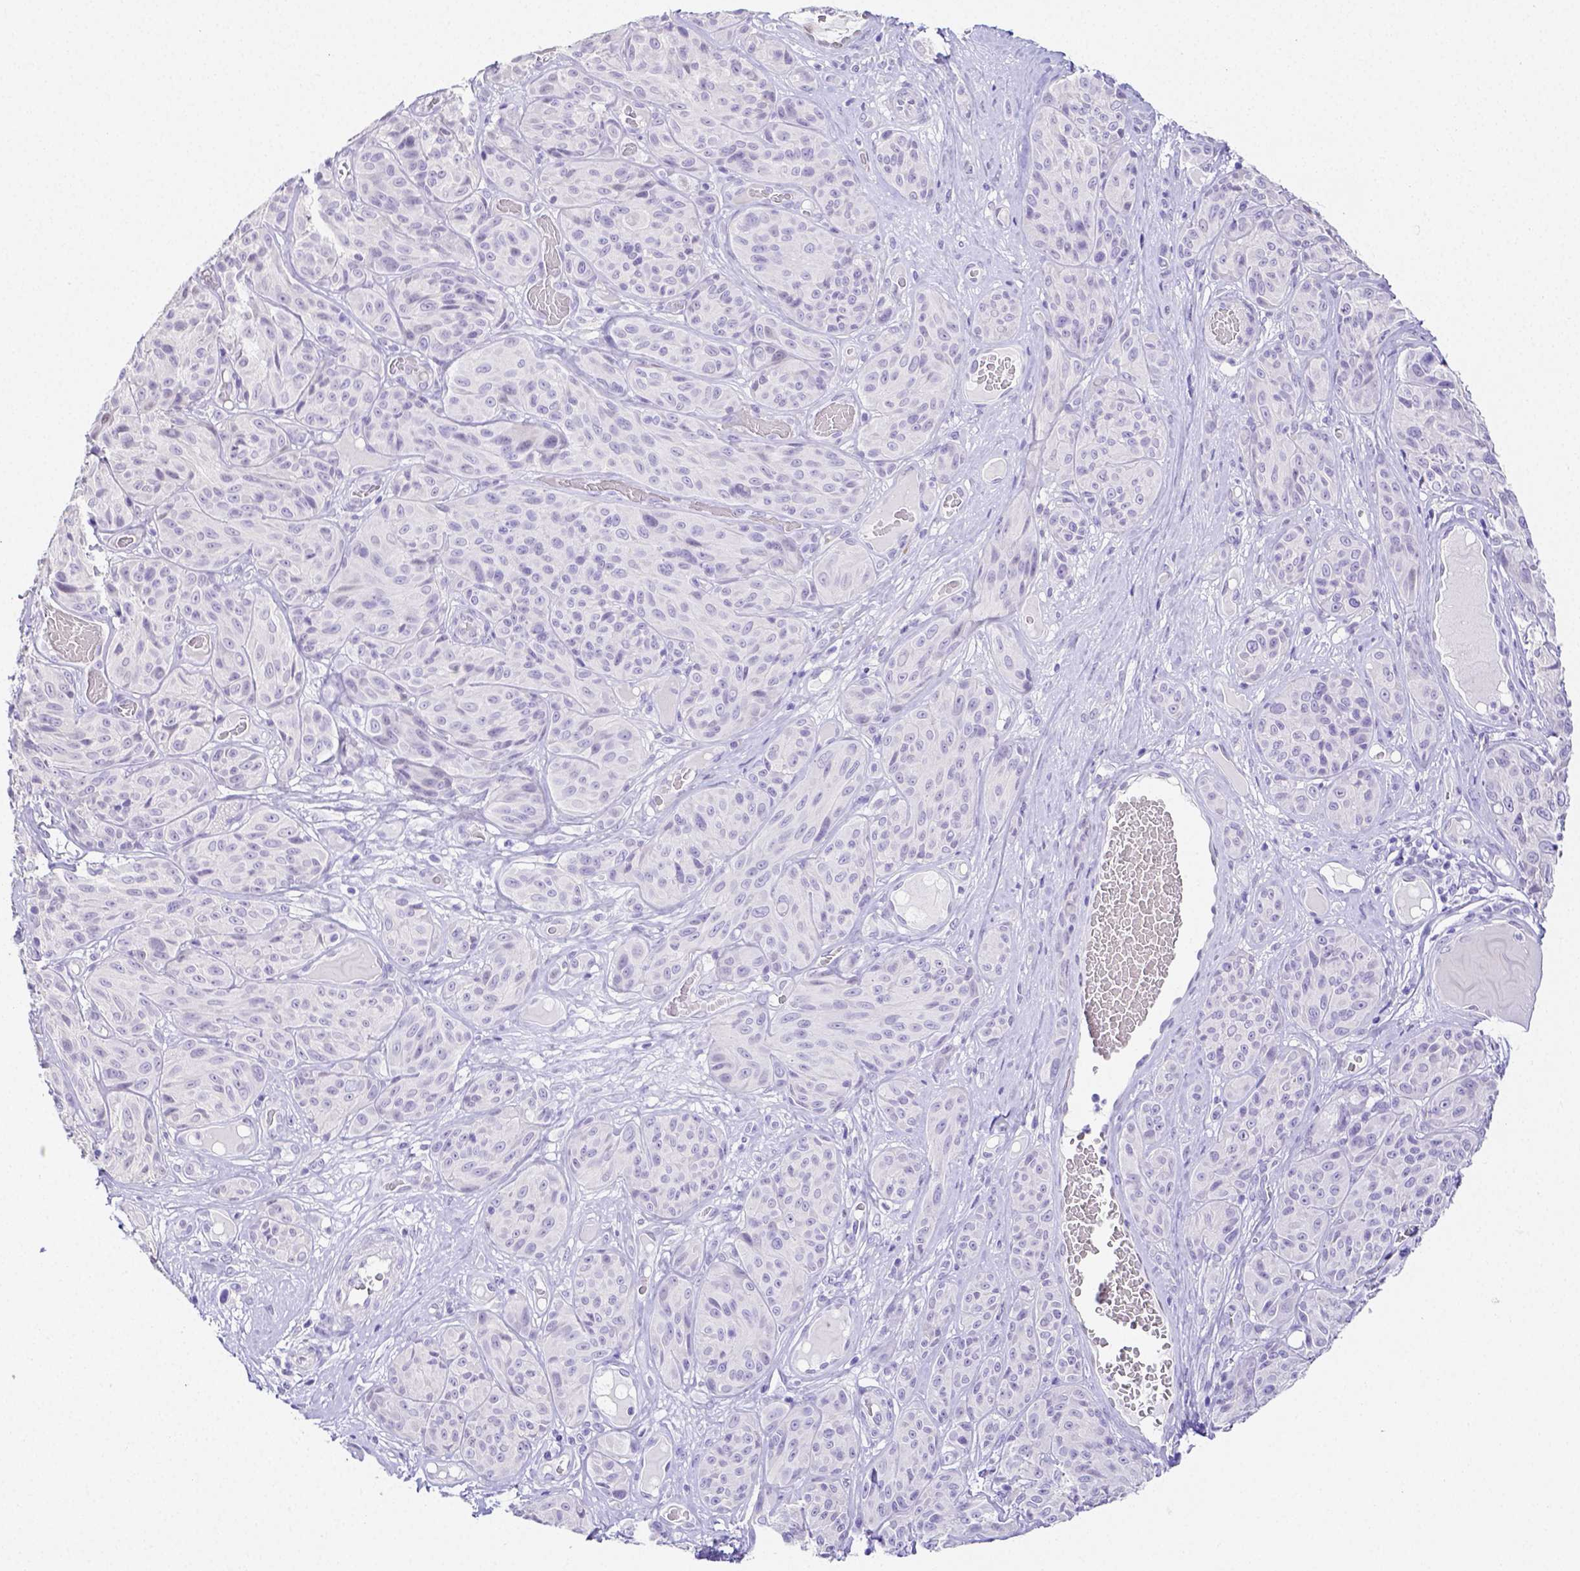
{"staining": {"intensity": "negative", "quantity": "none", "location": "none"}, "tissue": "melanoma", "cell_type": "Tumor cells", "image_type": "cancer", "snomed": [{"axis": "morphology", "description": "Malignant melanoma, NOS"}, {"axis": "topography", "description": "Skin"}], "caption": "A high-resolution photomicrograph shows immunohistochemistry staining of malignant melanoma, which exhibits no significant staining in tumor cells. (Stains: DAB (3,3'-diaminobenzidine) immunohistochemistry (IHC) with hematoxylin counter stain, Microscopy: brightfield microscopy at high magnification).", "gene": "ARHGAP36", "patient": {"sex": "male", "age": 91}}